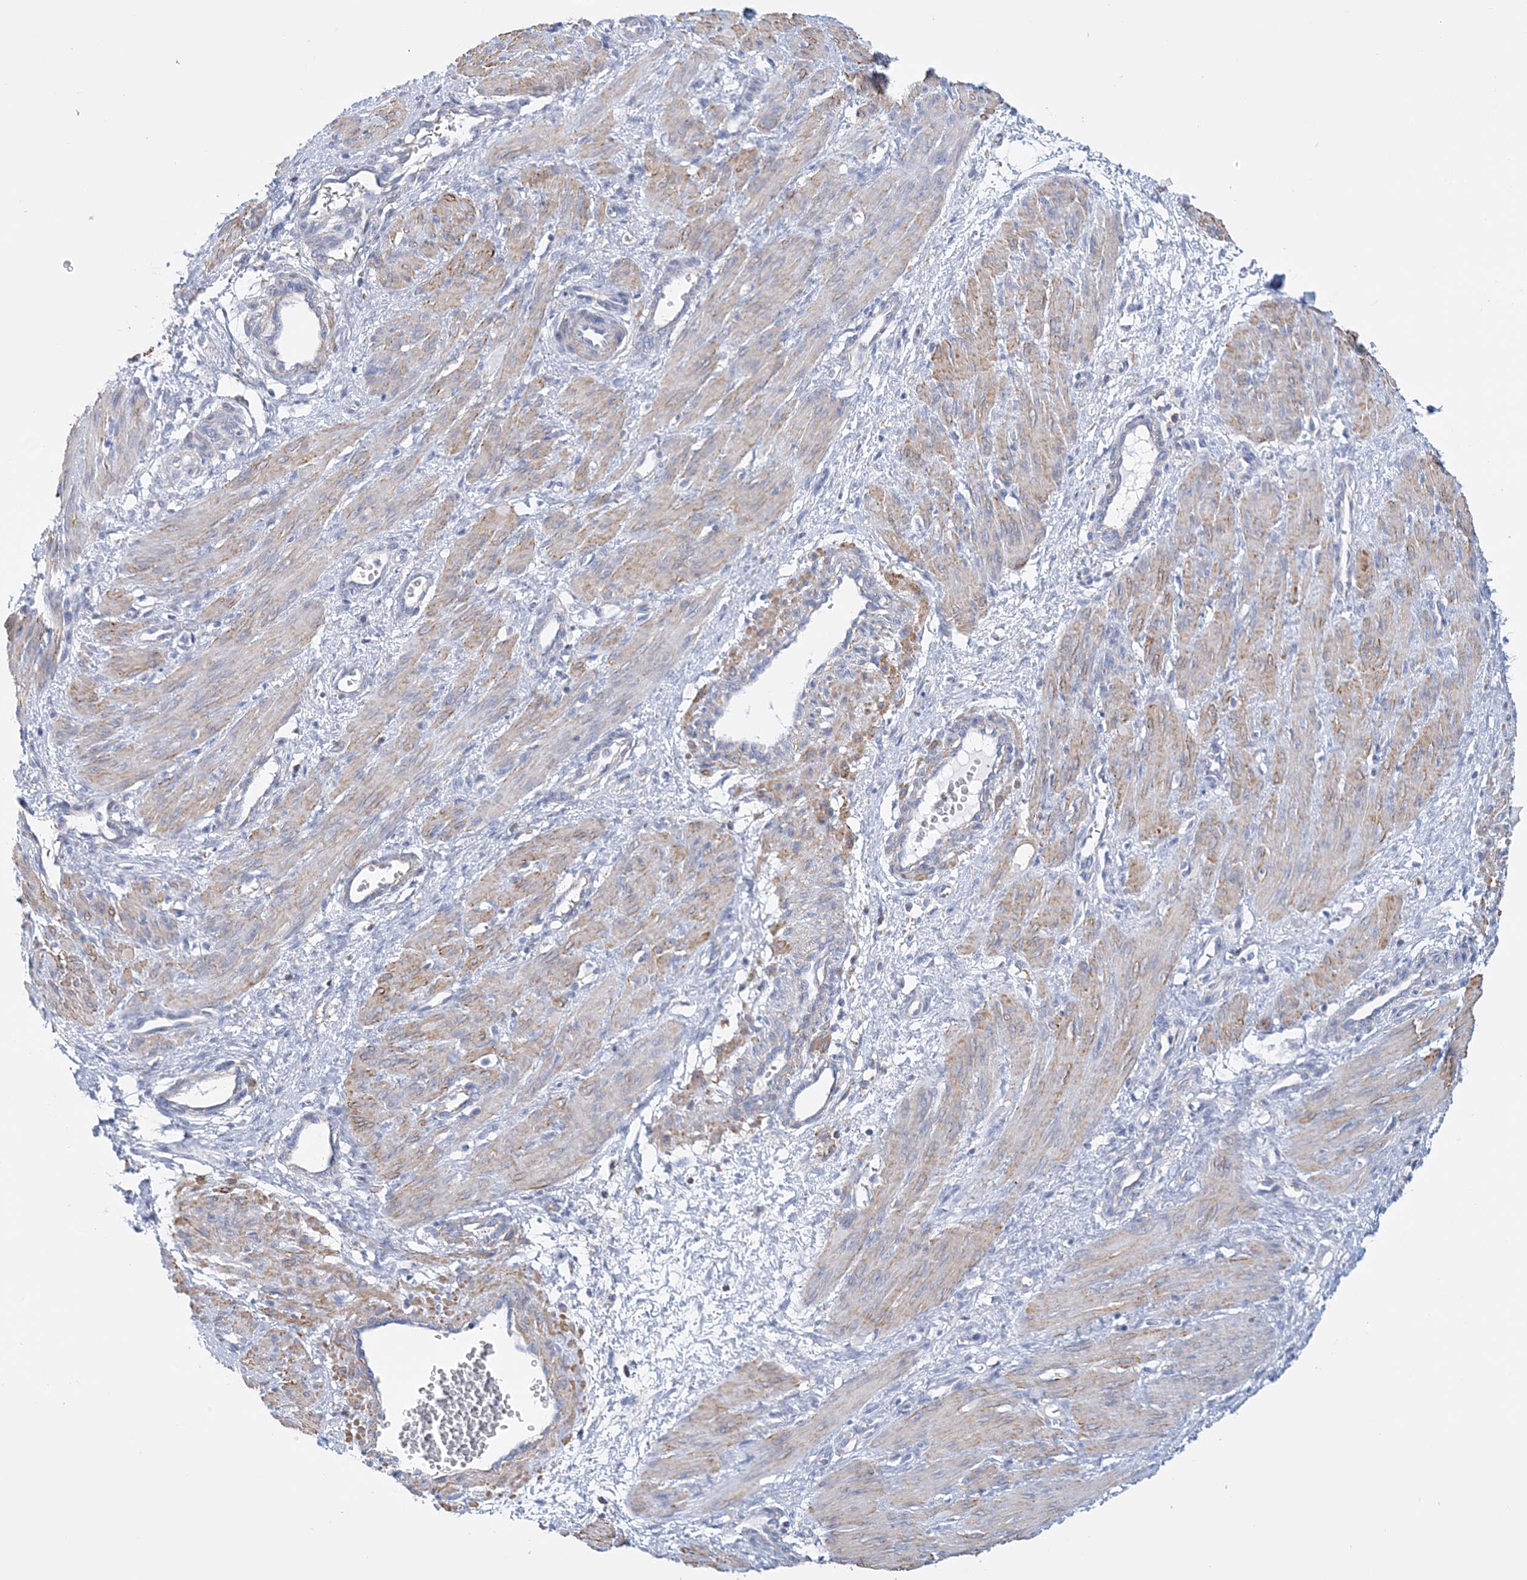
{"staining": {"intensity": "moderate", "quantity": "25%-75%", "location": "cytoplasmic/membranous"}, "tissue": "smooth muscle", "cell_type": "Smooth muscle cells", "image_type": "normal", "snomed": [{"axis": "morphology", "description": "Normal tissue, NOS"}, {"axis": "topography", "description": "Endometrium"}], "caption": "Immunohistochemistry (IHC) (DAB (3,3'-diaminobenzidine)) staining of unremarkable smooth muscle exhibits moderate cytoplasmic/membranous protein expression in approximately 25%-75% of smooth muscle cells. (DAB (3,3'-diaminobenzidine) IHC with brightfield microscopy, high magnification).", "gene": "C11orf21", "patient": {"sex": "female", "age": 33}}